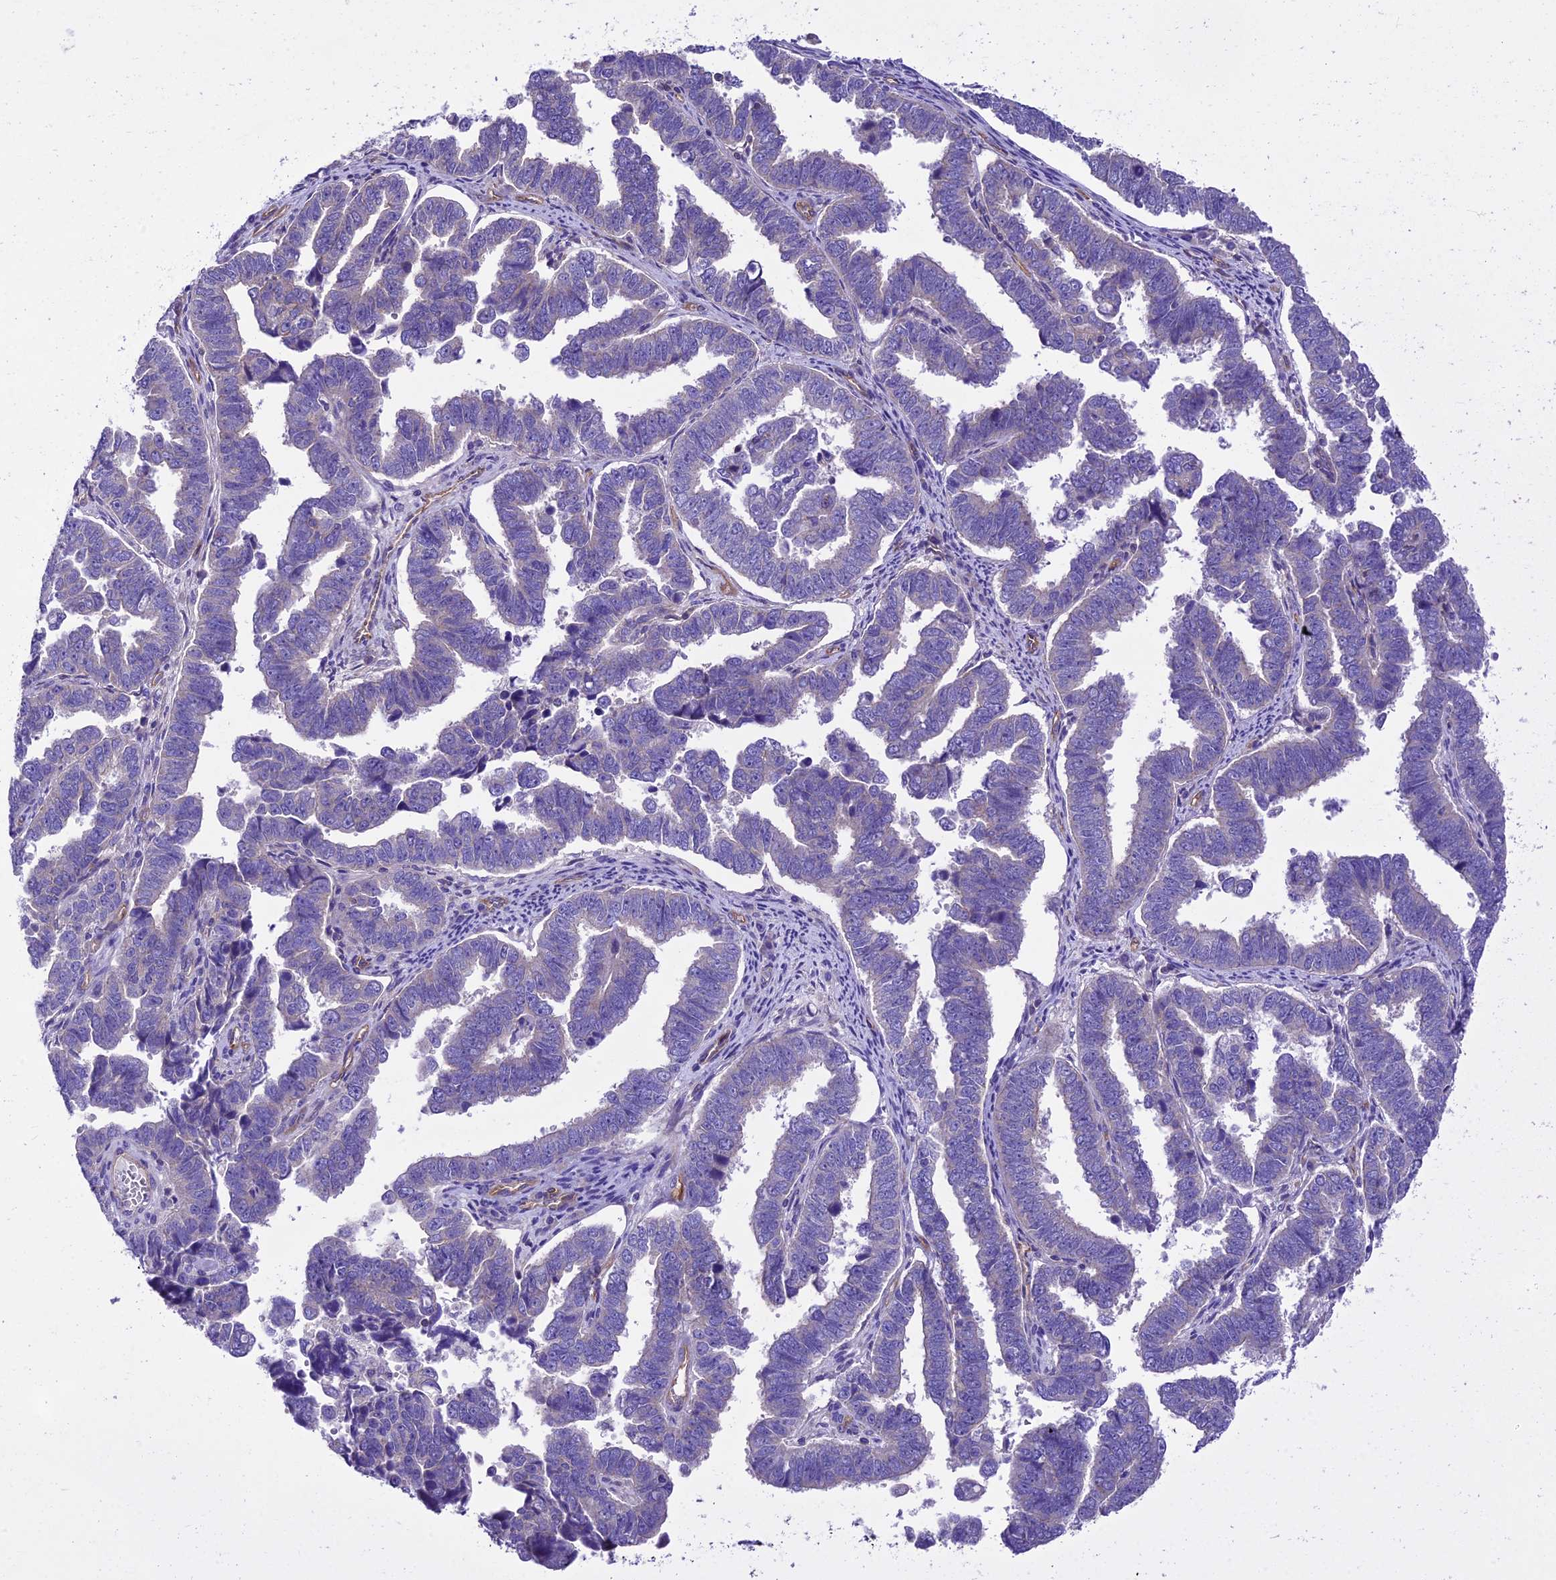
{"staining": {"intensity": "negative", "quantity": "none", "location": "none"}, "tissue": "endometrial cancer", "cell_type": "Tumor cells", "image_type": "cancer", "snomed": [{"axis": "morphology", "description": "Adenocarcinoma, NOS"}, {"axis": "topography", "description": "Endometrium"}], "caption": "Tumor cells show no significant staining in endometrial cancer (adenocarcinoma).", "gene": "PPFIA3", "patient": {"sex": "female", "age": 75}}